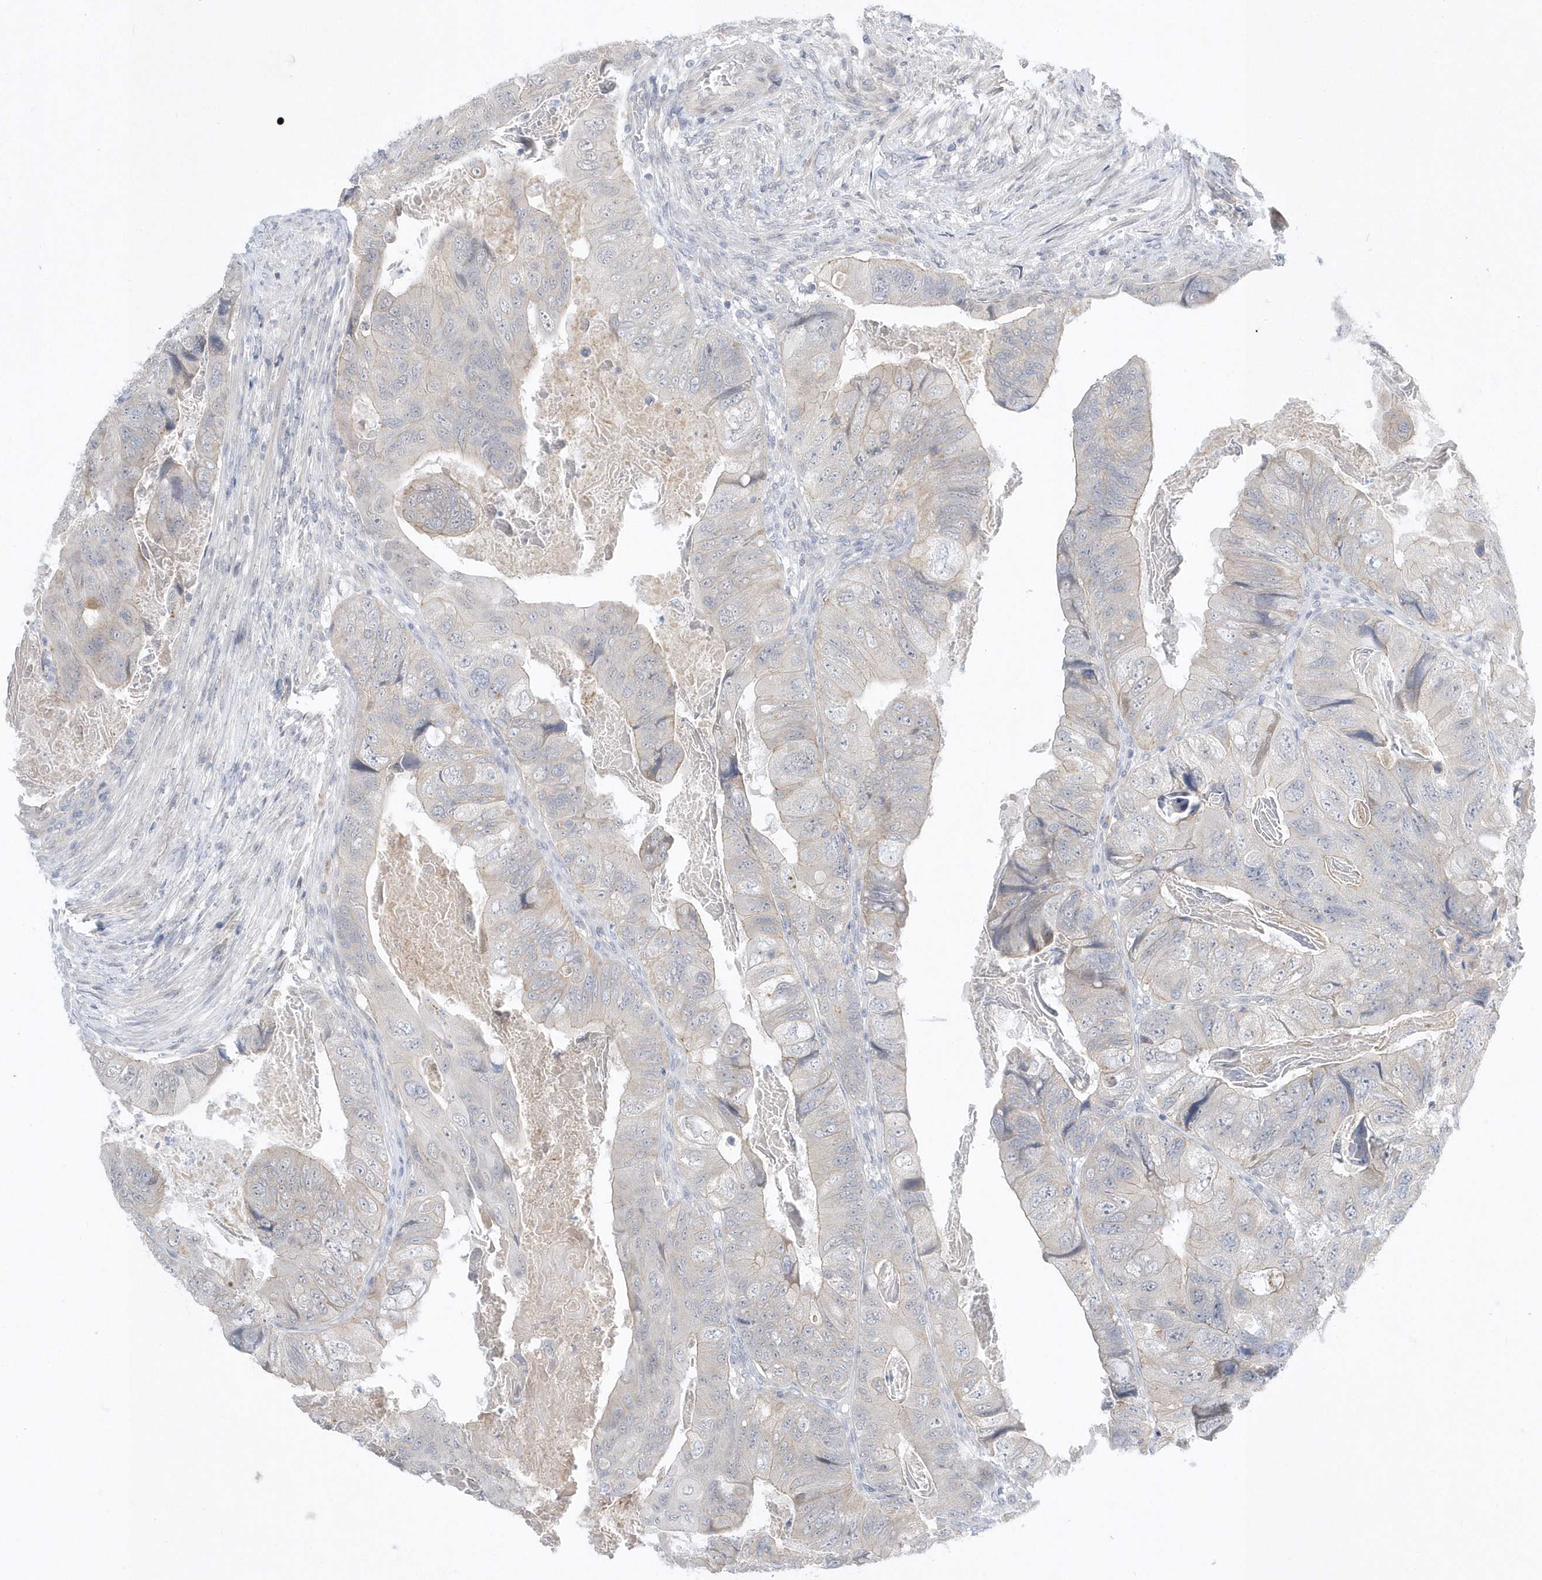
{"staining": {"intensity": "negative", "quantity": "none", "location": "none"}, "tissue": "colorectal cancer", "cell_type": "Tumor cells", "image_type": "cancer", "snomed": [{"axis": "morphology", "description": "Adenocarcinoma, NOS"}, {"axis": "topography", "description": "Rectum"}], "caption": "Immunohistochemistry histopathology image of neoplastic tissue: adenocarcinoma (colorectal) stained with DAB (3,3'-diaminobenzidine) exhibits no significant protein expression in tumor cells.", "gene": "ZC3H12D", "patient": {"sex": "male", "age": 63}}